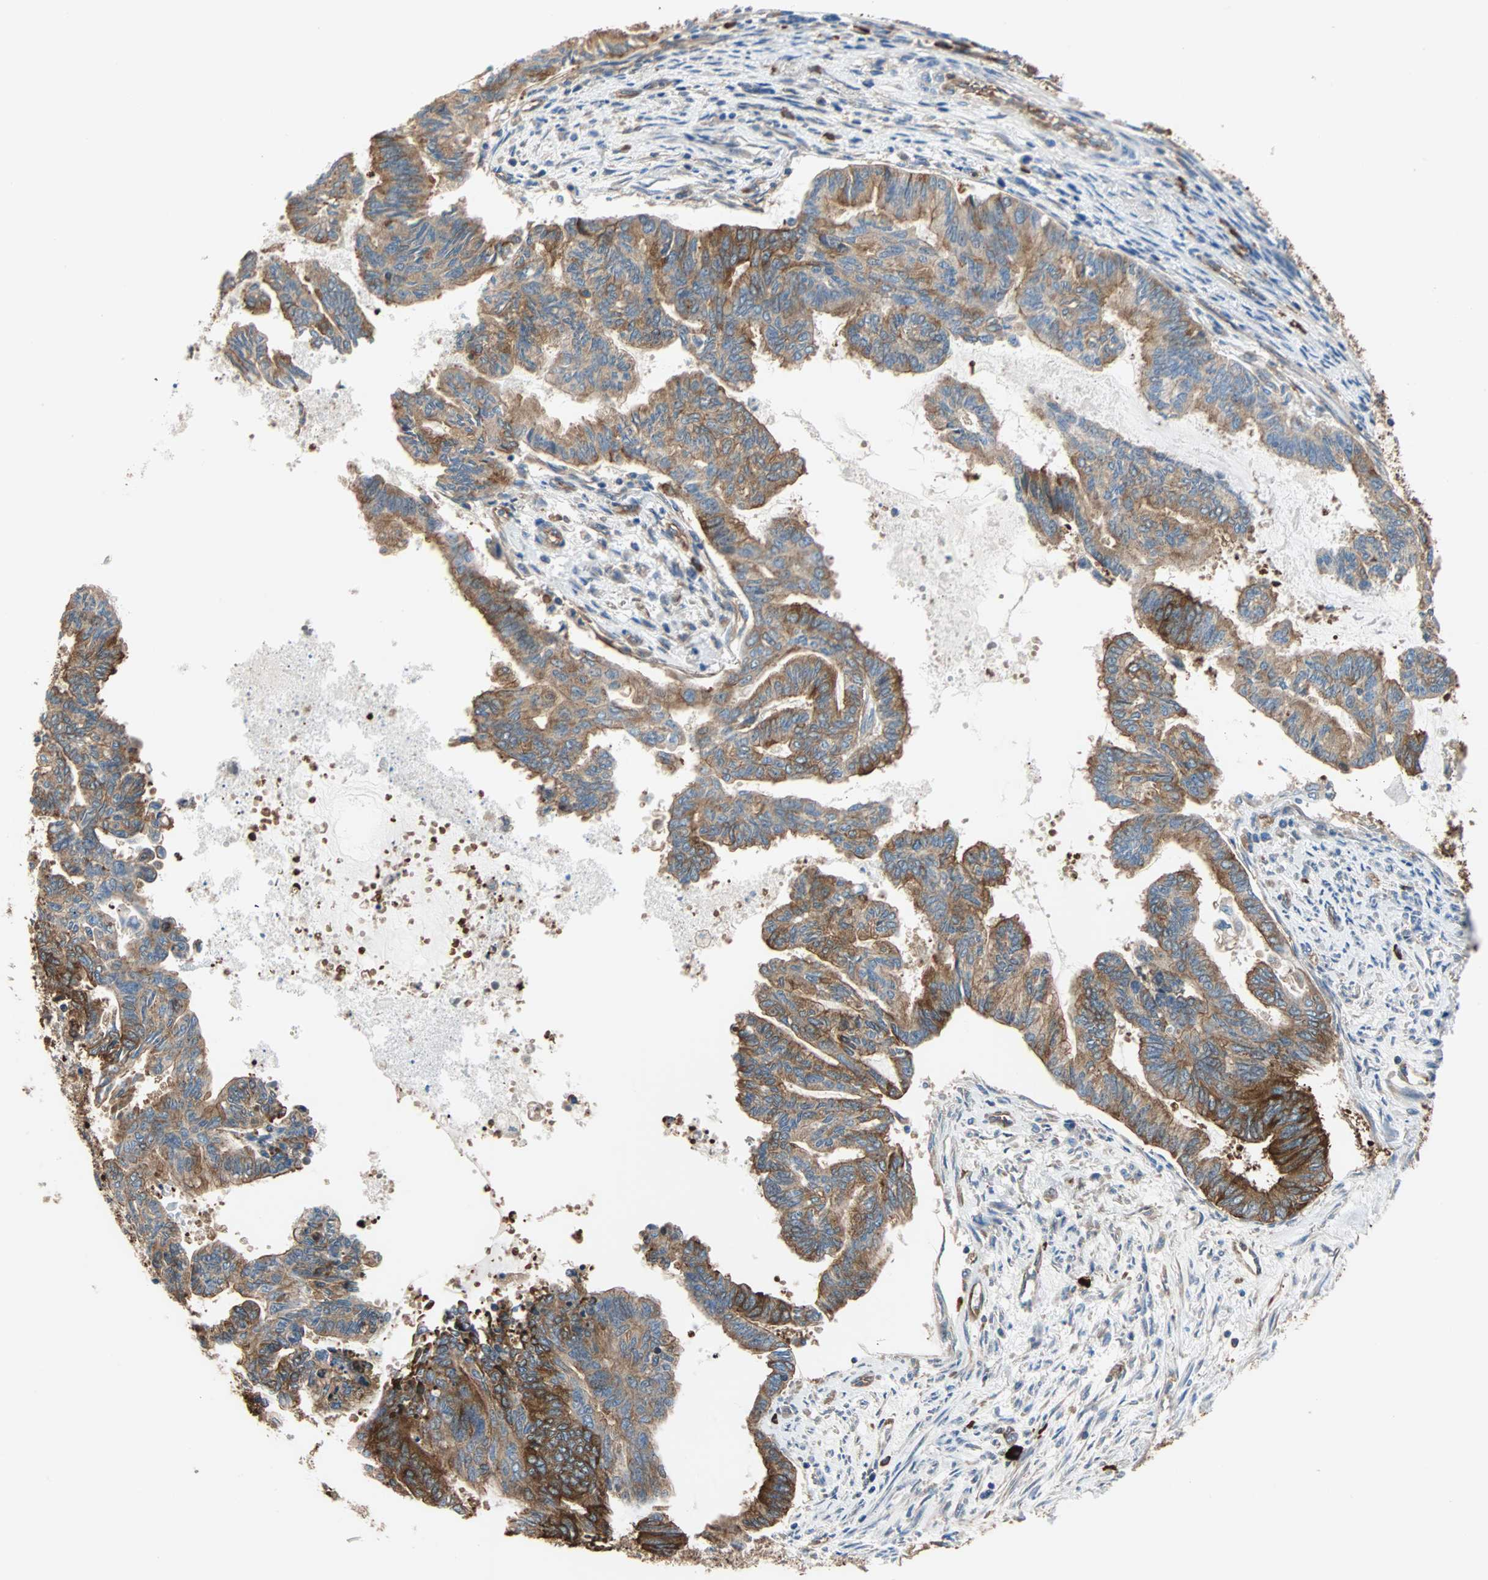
{"staining": {"intensity": "moderate", "quantity": ">75%", "location": "cytoplasmic/membranous"}, "tissue": "endometrial cancer", "cell_type": "Tumor cells", "image_type": "cancer", "snomed": [{"axis": "morphology", "description": "Adenocarcinoma, NOS"}, {"axis": "topography", "description": "Endometrium"}], "caption": "A high-resolution micrograph shows immunohistochemistry staining of endometrial cancer, which reveals moderate cytoplasmic/membranous positivity in approximately >75% of tumor cells.", "gene": "EEF2", "patient": {"sex": "female", "age": 86}}